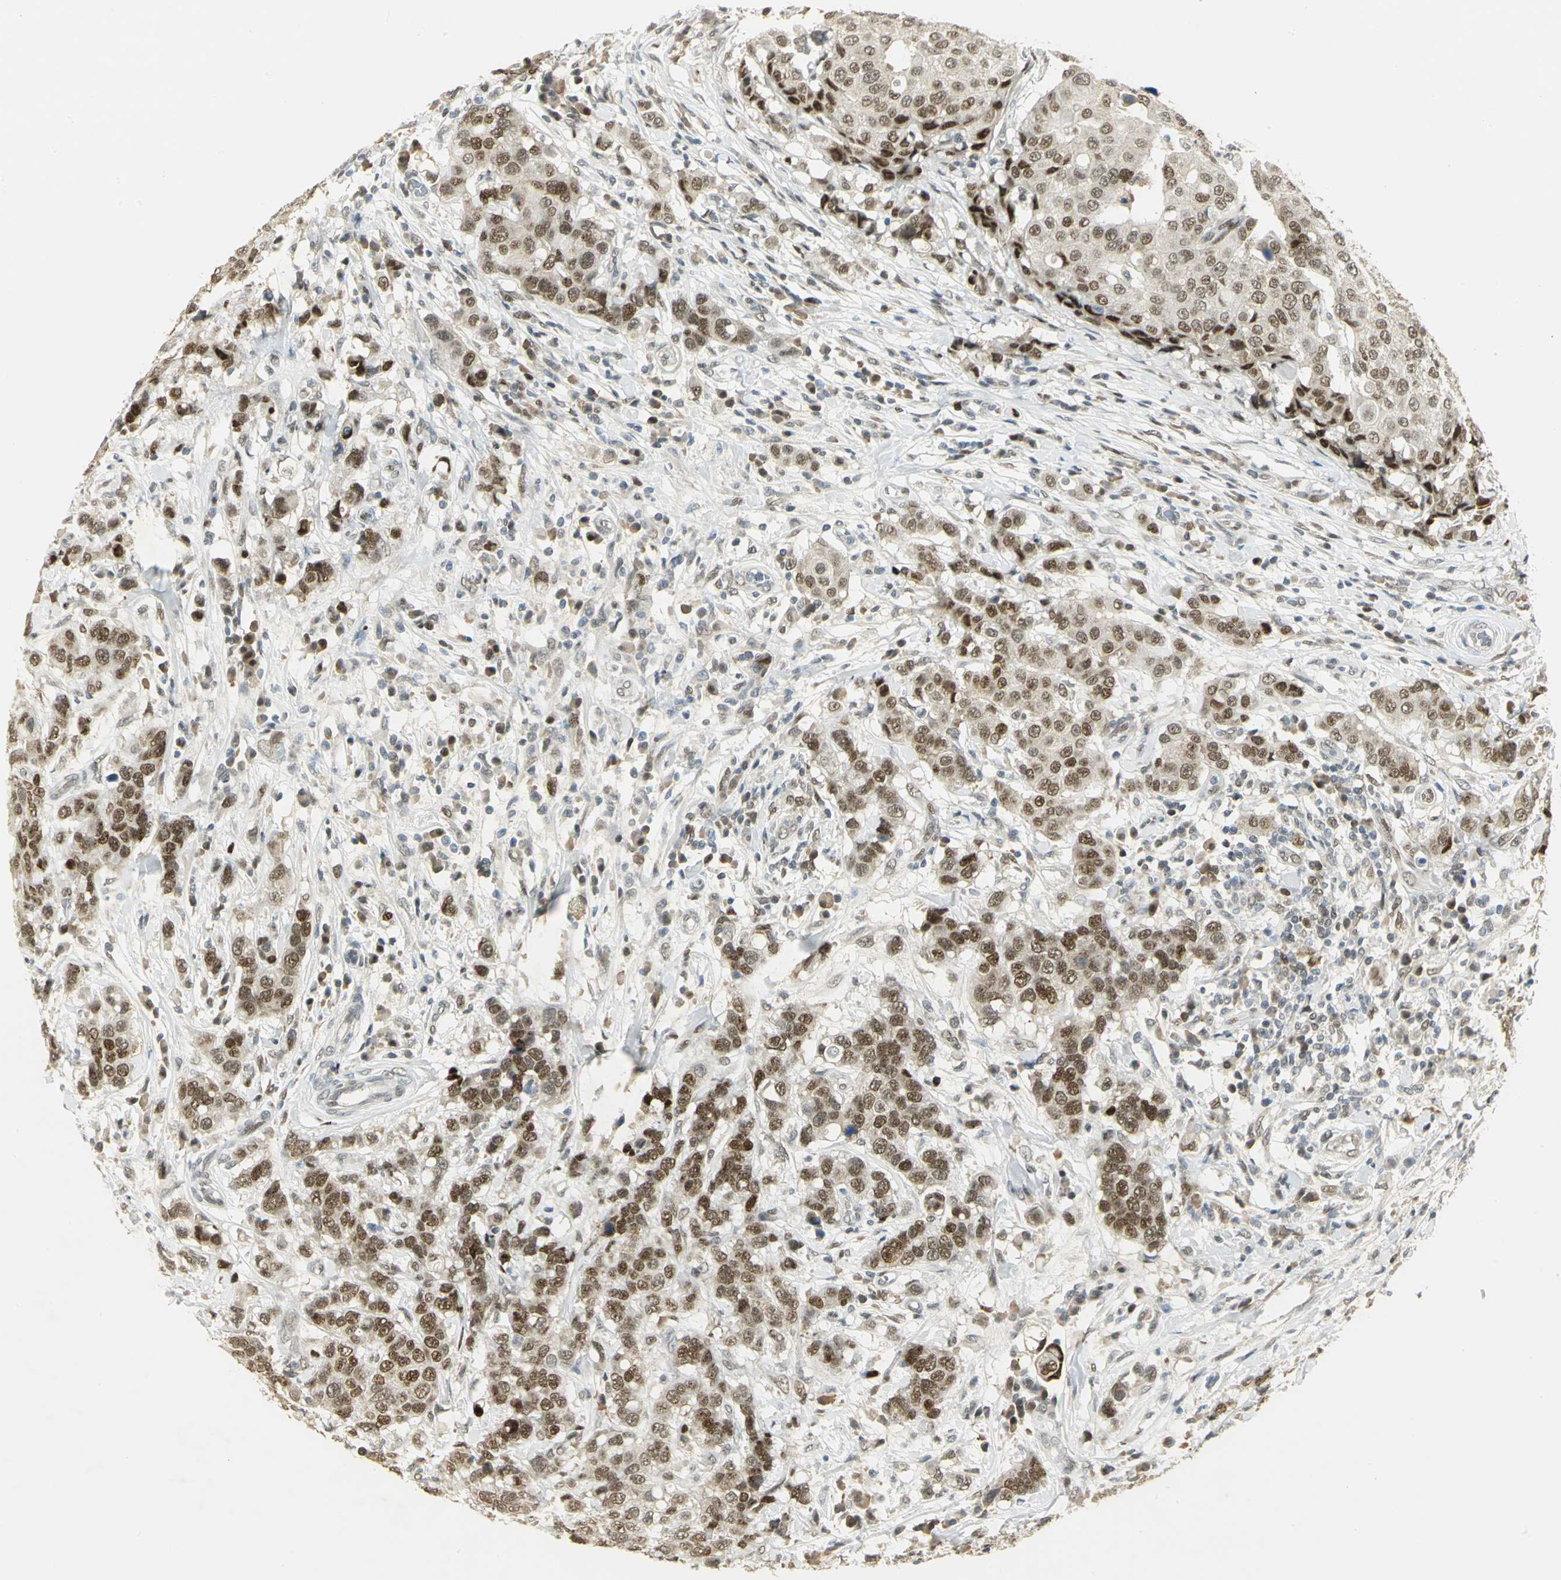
{"staining": {"intensity": "strong", "quantity": ">75%", "location": "nuclear"}, "tissue": "breast cancer", "cell_type": "Tumor cells", "image_type": "cancer", "snomed": [{"axis": "morphology", "description": "Duct carcinoma"}, {"axis": "topography", "description": "Breast"}], "caption": "This histopathology image exhibits immunohistochemistry (IHC) staining of human breast cancer, with high strong nuclear positivity in about >75% of tumor cells.", "gene": "AK6", "patient": {"sex": "female", "age": 27}}